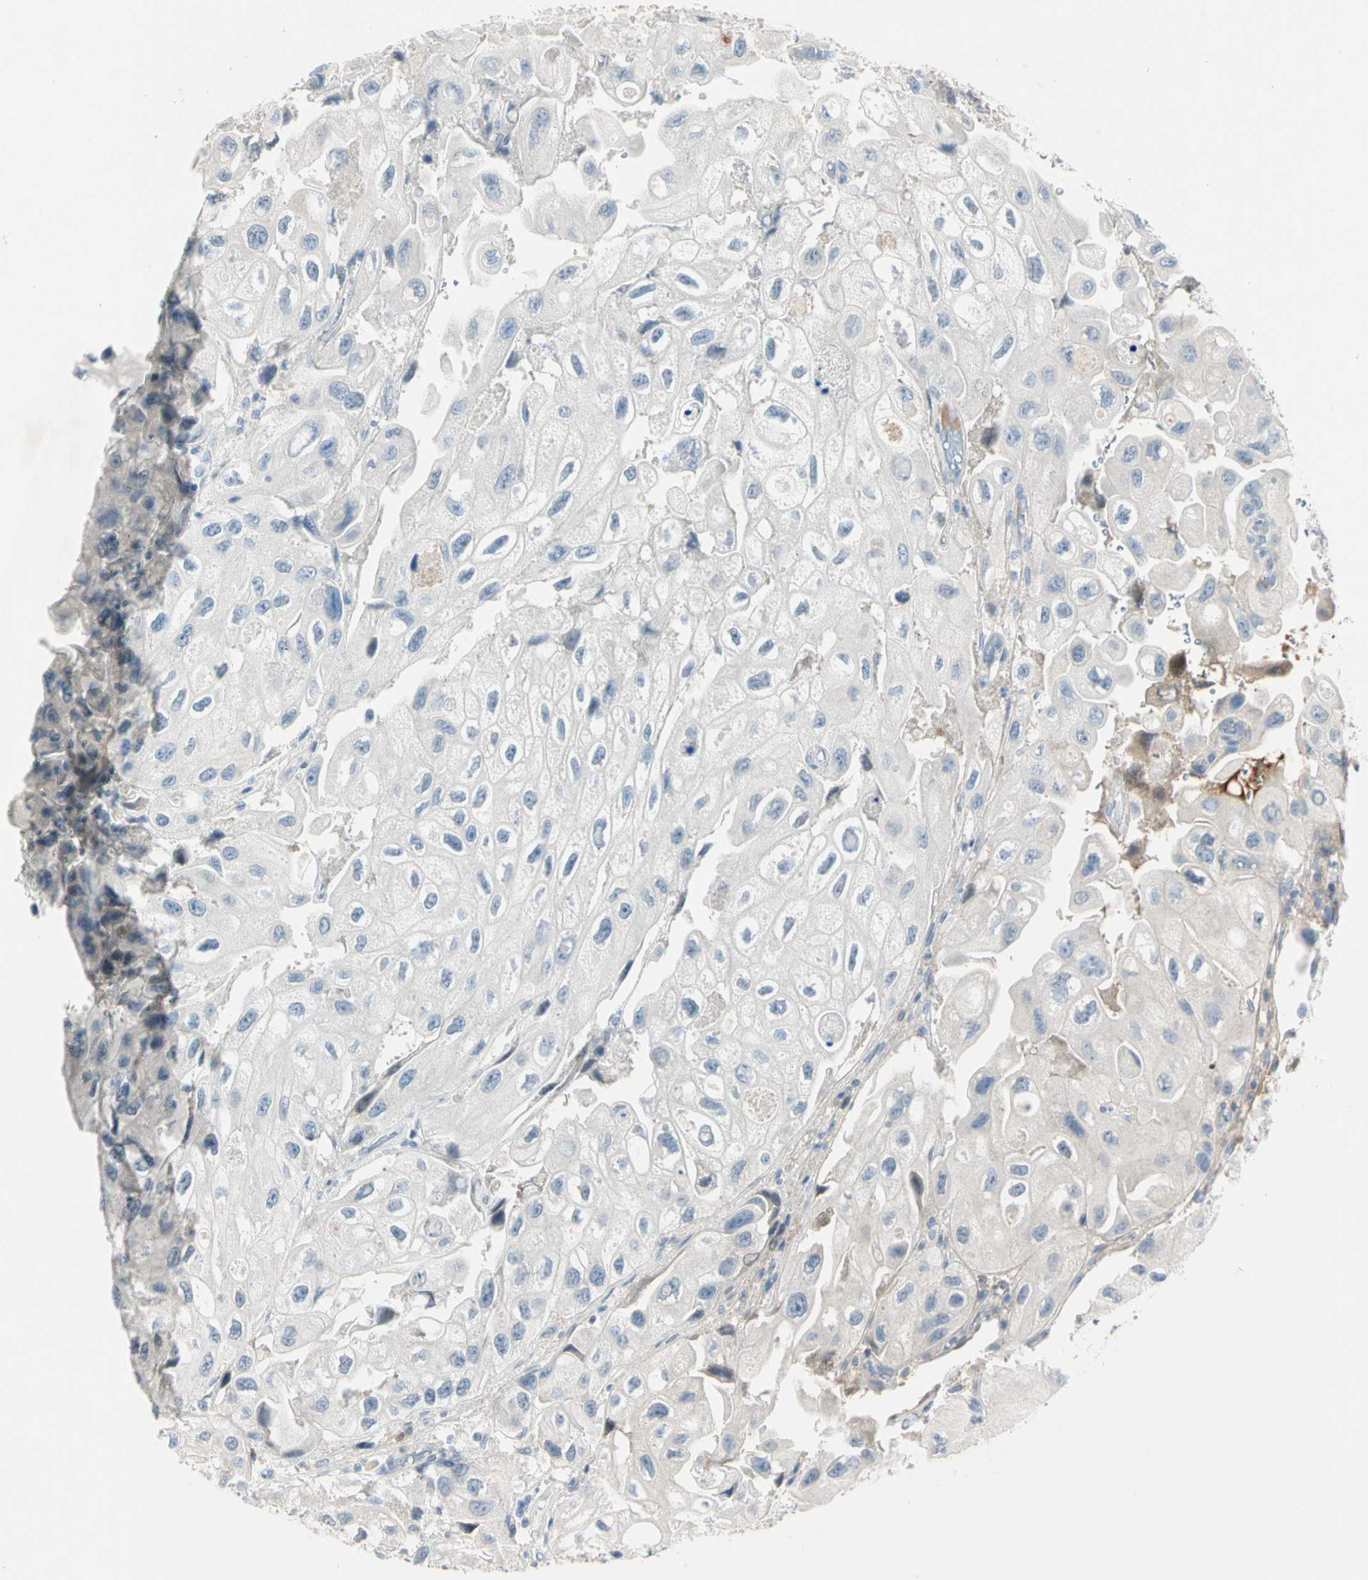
{"staining": {"intensity": "negative", "quantity": "none", "location": "none"}, "tissue": "urothelial cancer", "cell_type": "Tumor cells", "image_type": "cancer", "snomed": [{"axis": "morphology", "description": "Urothelial carcinoma, High grade"}, {"axis": "topography", "description": "Urinary bladder"}], "caption": "A high-resolution photomicrograph shows immunohistochemistry staining of urothelial carcinoma (high-grade), which displays no significant positivity in tumor cells.", "gene": "SERPIND1", "patient": {"sex": "female", "age": 64}}